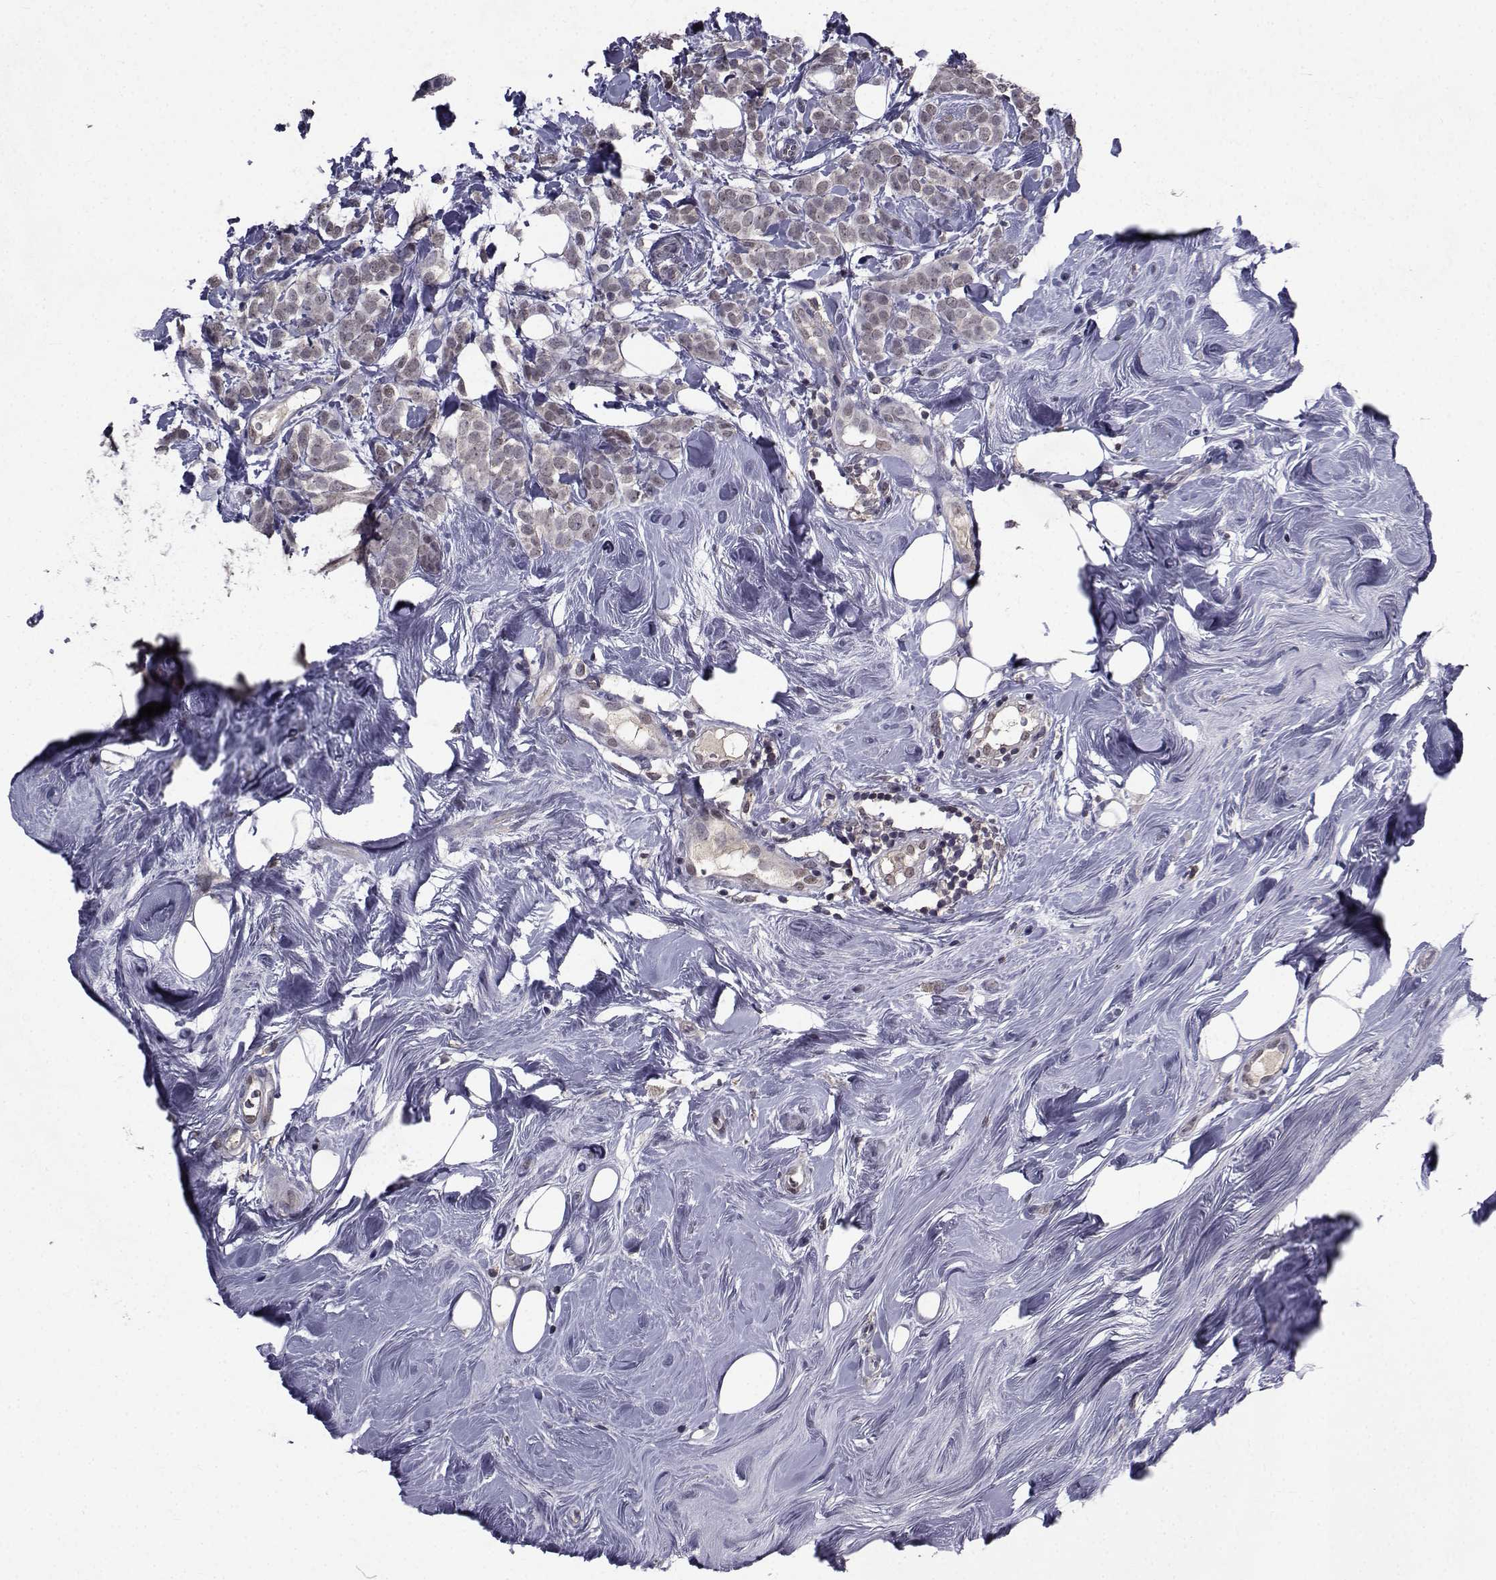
{"staining": {"intensity": "negative", "quantity": "none", "location": "none"}, "tissue": "breast cancer", "cell_type": "Tumor cells", "image_type": "cancer", "snomed": [{"axis": "morphology", "description": "Lobular carcinoma"}, {"axis": "topography", "description": "Breast"}], "caption": "Immunohistochemistry (IHC) photomicrograph of human breast cancer stained for a protein (brown), which reveals no positivity in tumor cells.", "gene": "CYP2S1", "patient": {"sex": "female", "age": 49}}